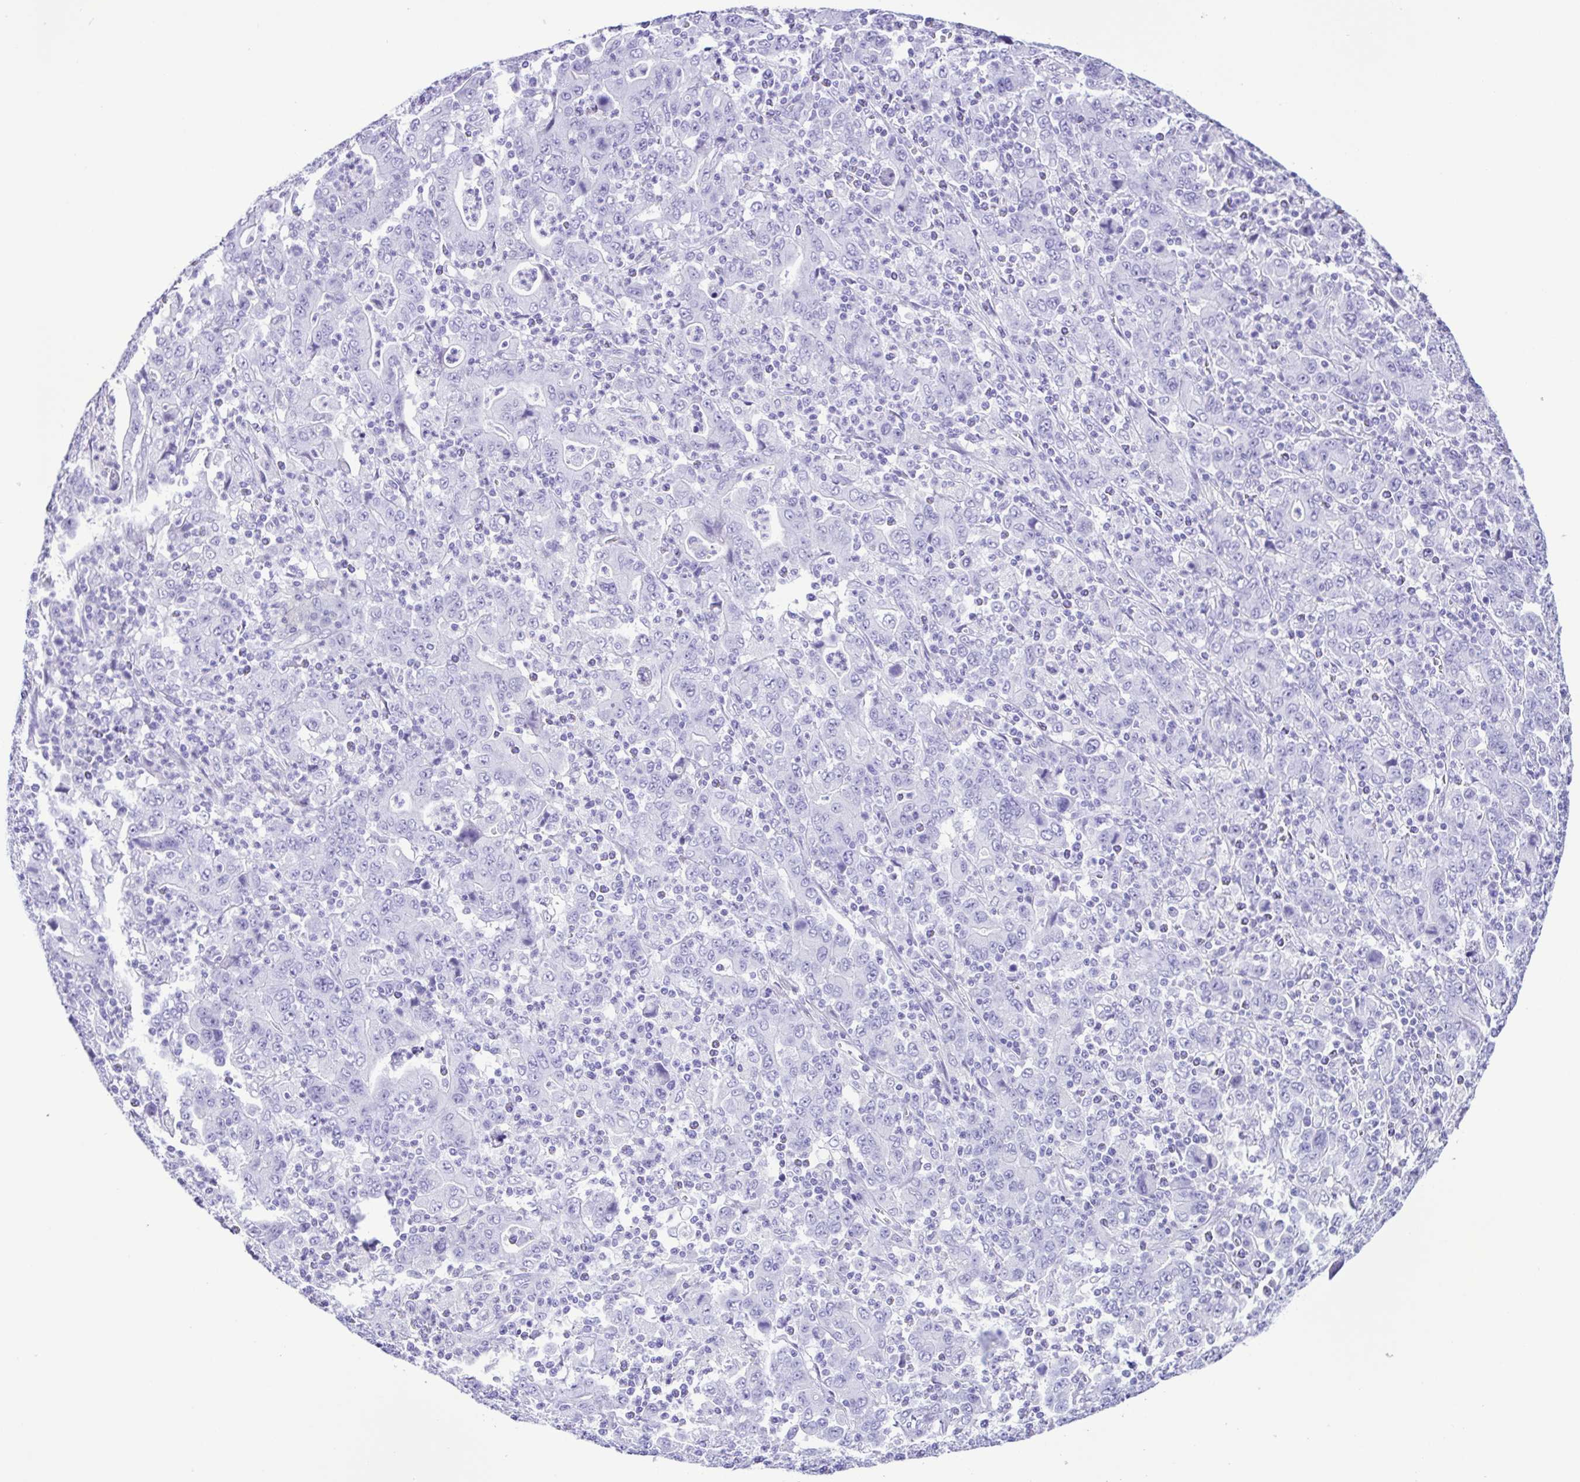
{"staining": {"intensity": "negative", "quantity": "none", "location": "none"}, "tissue": "stomach cancer", "cell_type": "Tumor cells", "image_type": "cancer", "snomed": [{"axis": "morphology", "description": "Adenocarcinoma, NOS"}, {"axis": "topography", "description": "Stomach, upper"}], "caption": "The image displays no significant staining in tumor cells of stomach cancer (adenocarcinoma).", "gene": "ERP27", "patient": {"sex": "male", "age": 69}}